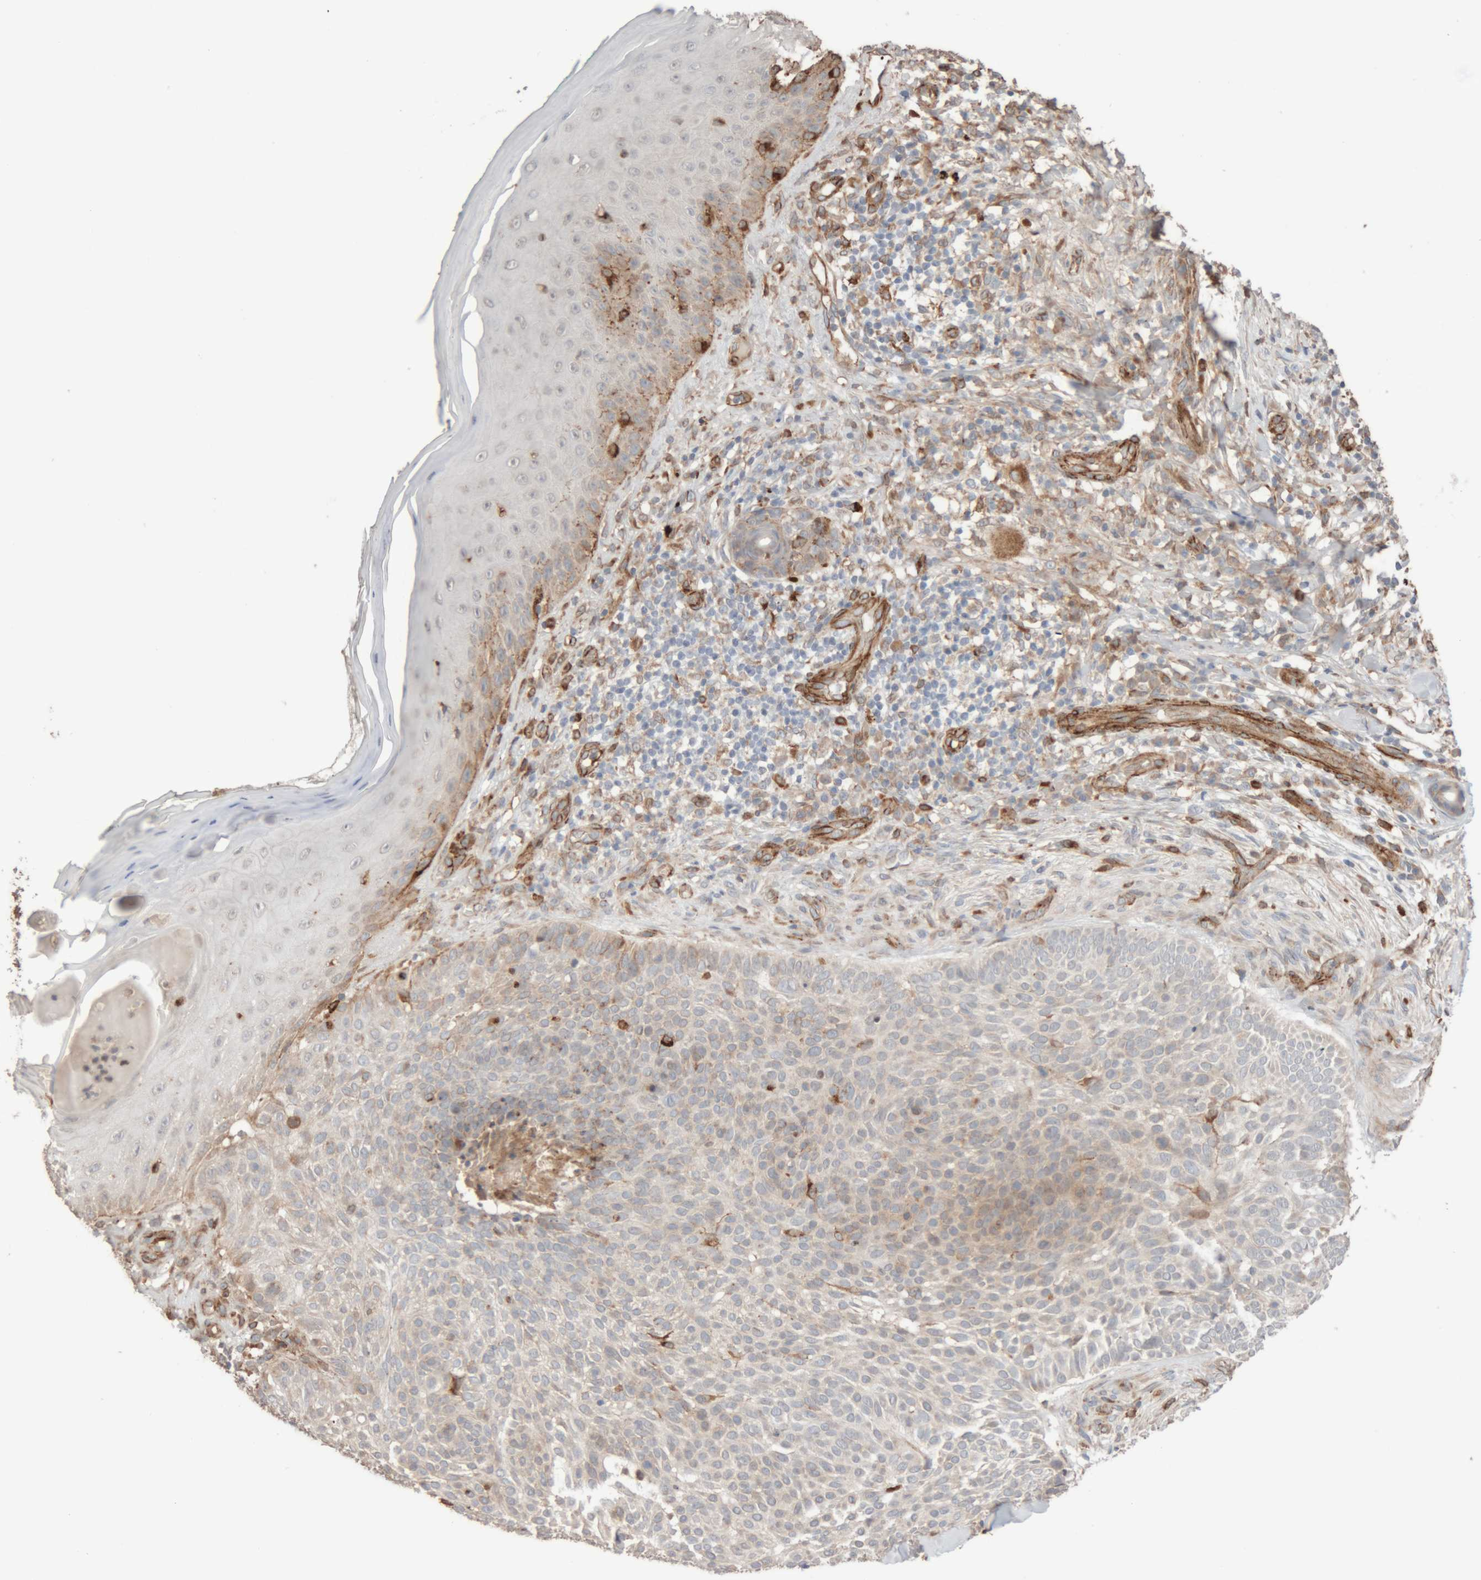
{"staining": {"intensity": "weak", "quantity": "<25%", "location": "cytoplasmic/membranous"}, "tissue": "skin cancer", "cell_type": "Tumor cells", "image_type": "cancer", "snomed": [{"axis": "morphology", "description": "Normal tissue, NOS"}, {"axis": "morphology", "description": "Basal cell carcinoma"}, {"axis": "topography", "description": "Skin"}], "caption": "Human skin cancer stained for a protein using IHC shows no staining in tumor cells.", "gene": "RAB32", "patient": {"sex": "male", "age": 67}}